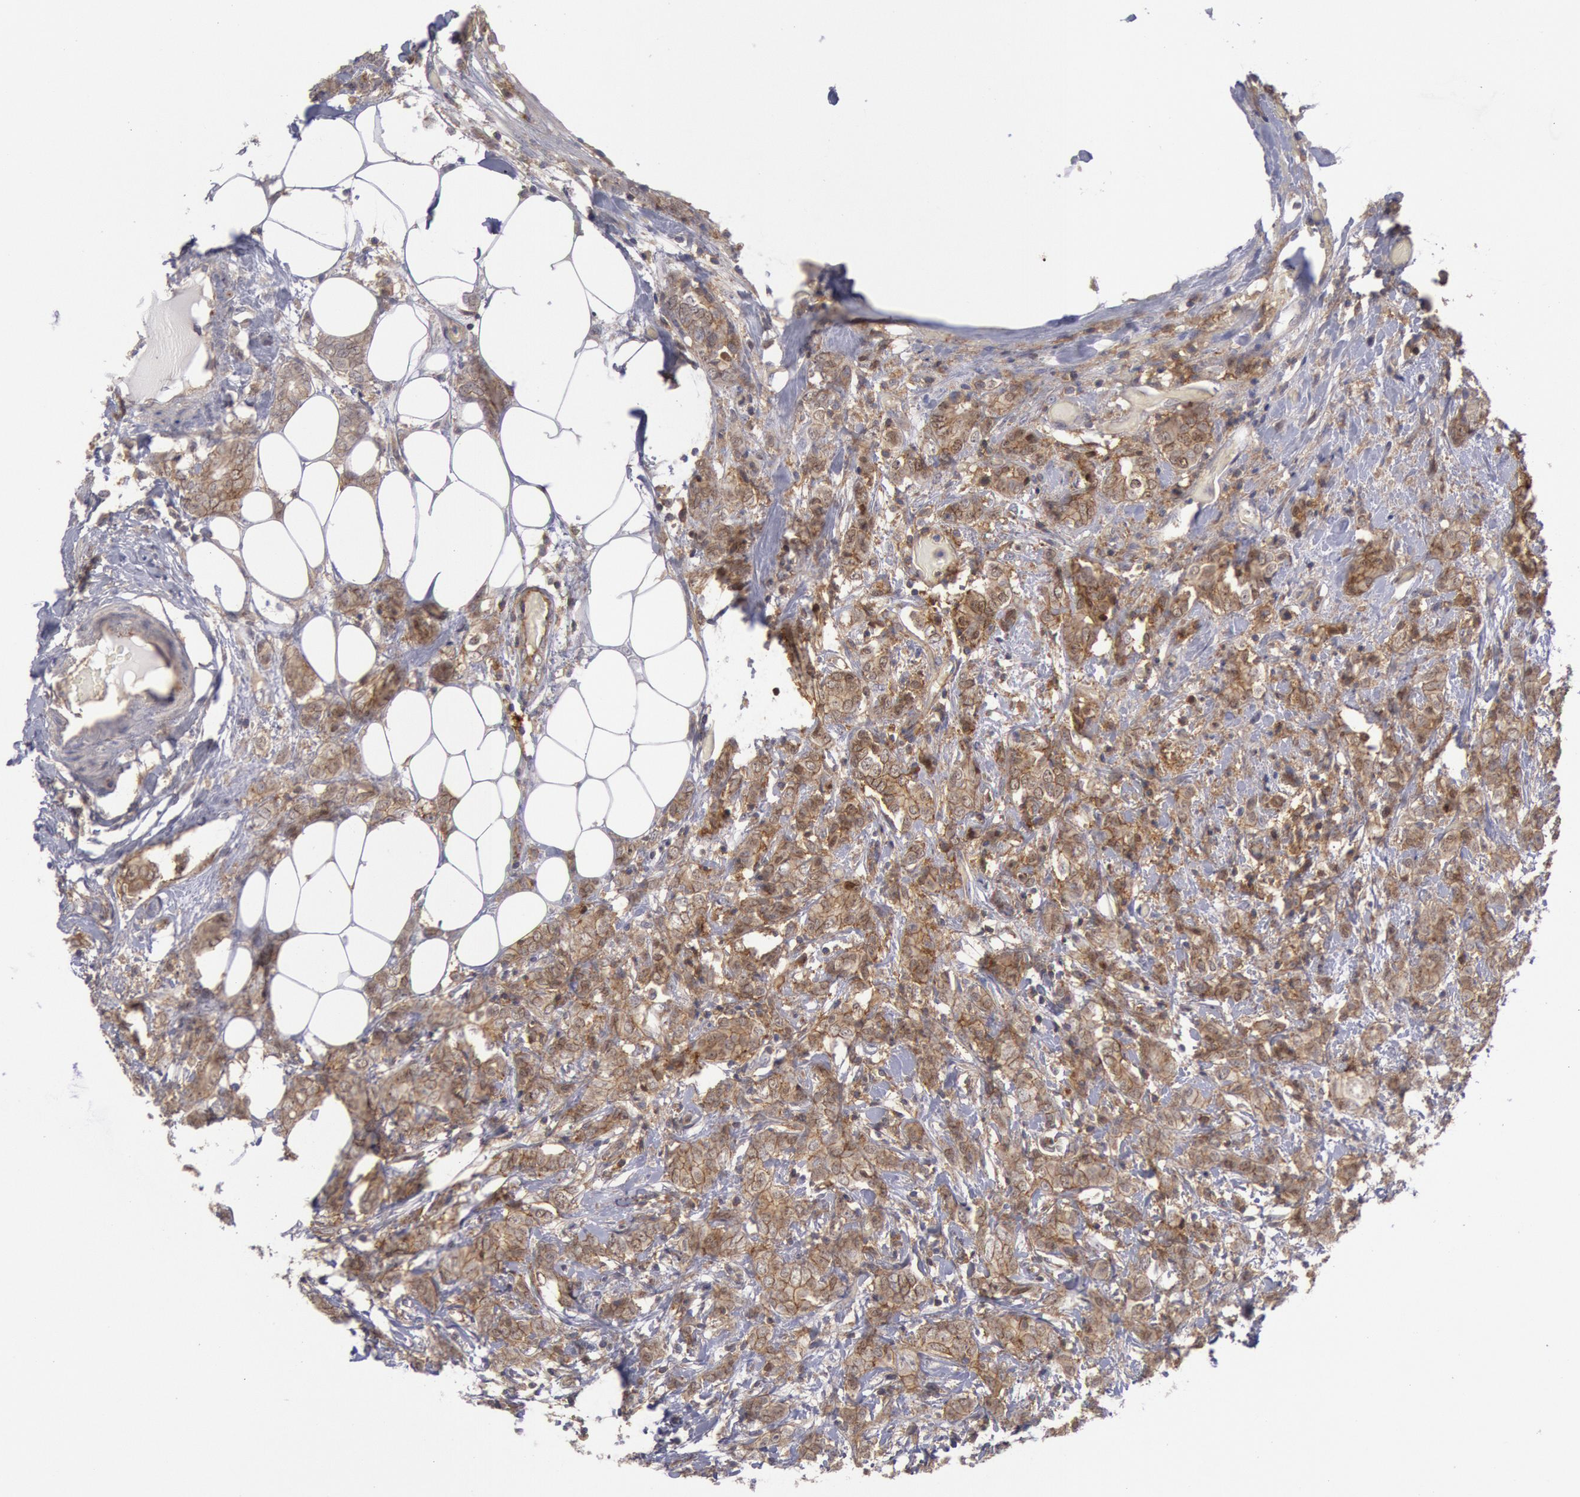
{"staining": {"intensity": "moderate", "quantity": ">75%", "location": "cytoplasmic/membranous"}, "tissue": "breast cancer", "cell_type": "Tumor cells", "image_type": "cancer", "snomed": [{"axis": "morphology", "description": "Duct carcinoma"}, {"axis": "topography", "description": "Breast"}], "caption": "A brown stain labels moderate cytoplasmic/membranous positivity of a protein in human intraductal carcinoma (breast) tumor cells.", "gene": "STX4", "patient": {"sex": "female", "age": 53}}